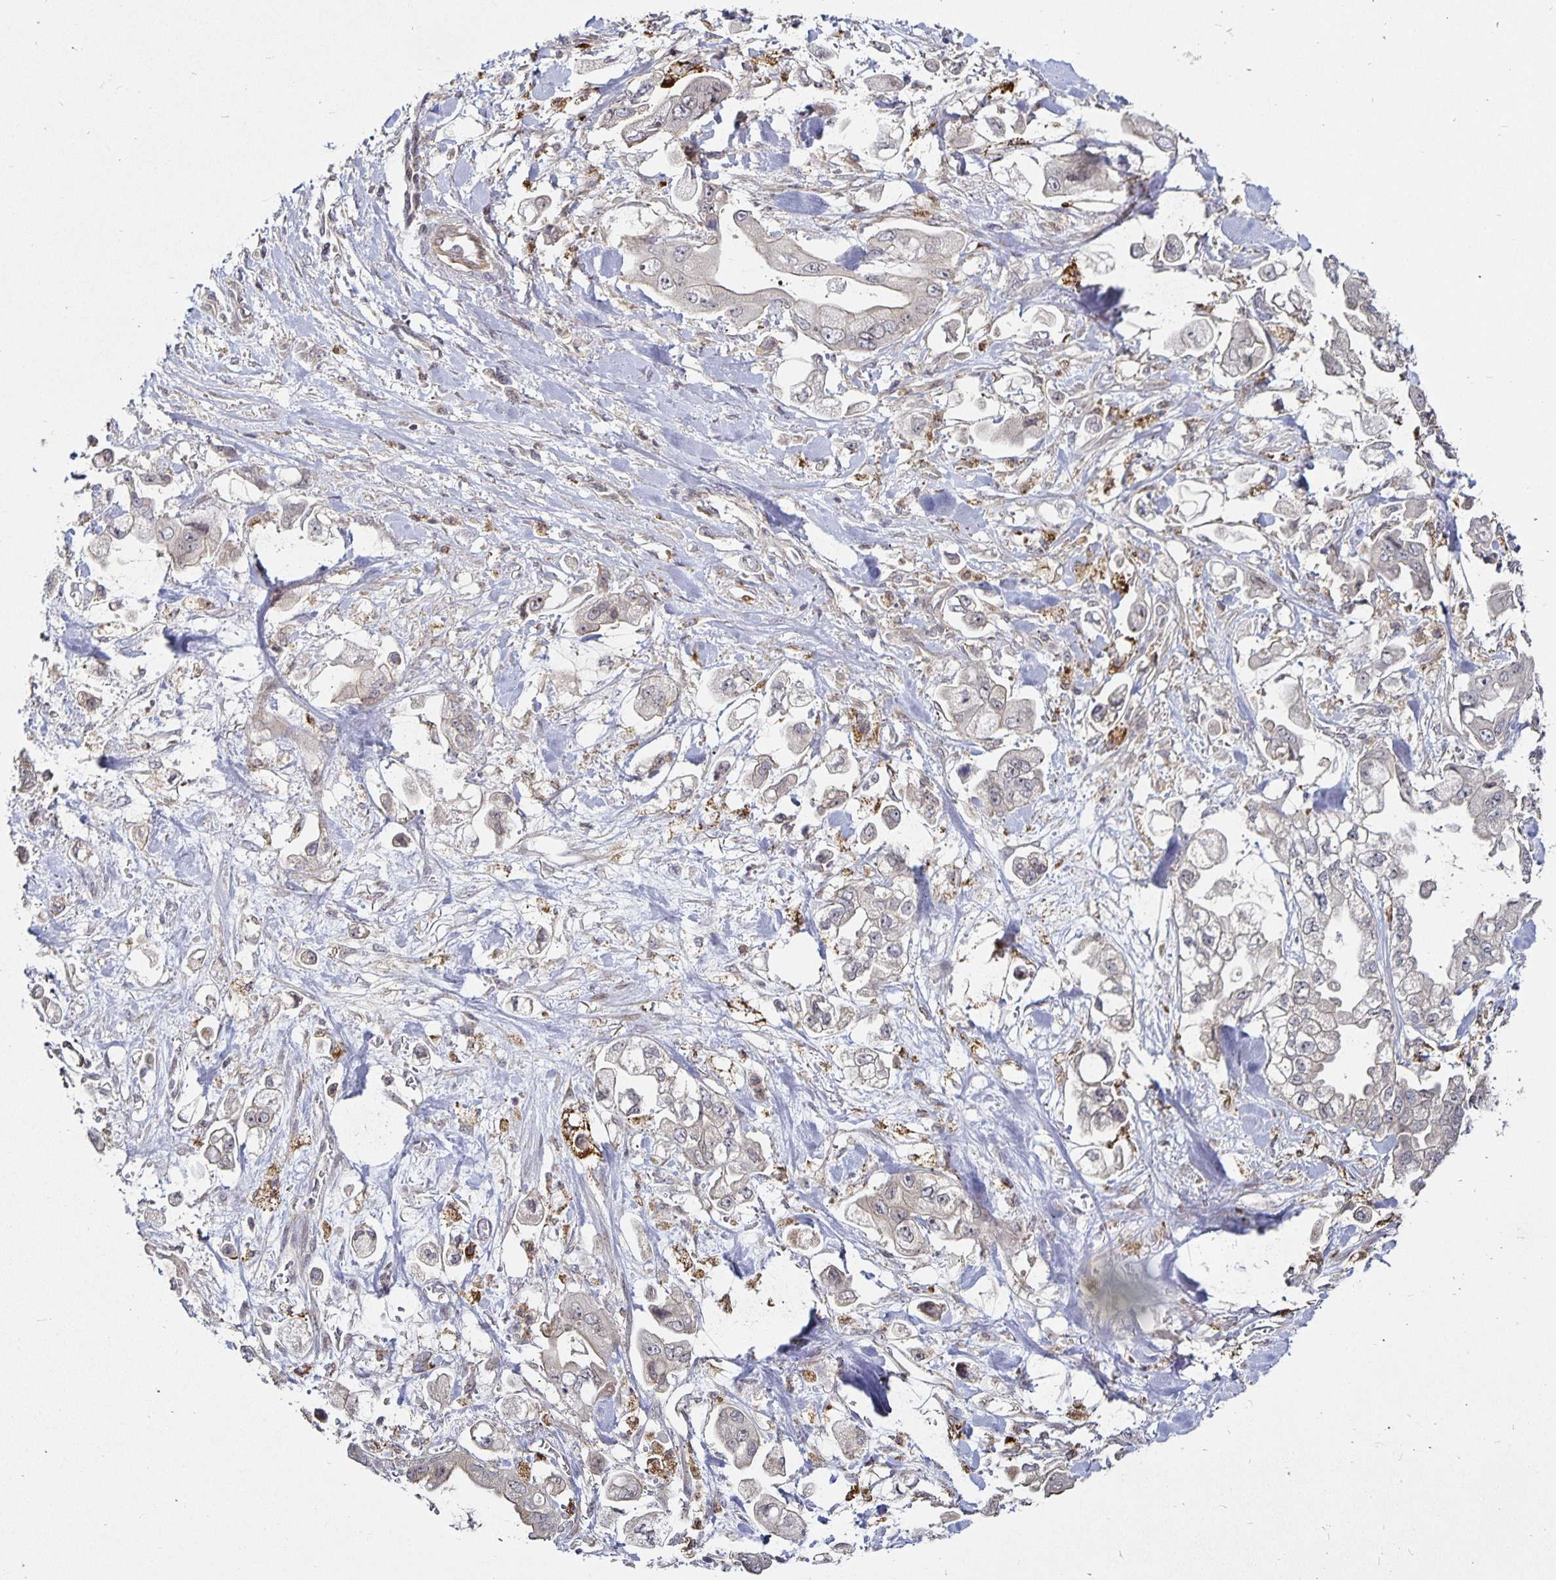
{"staining": {"intensity": "weak", "quantity": "<25%", "location": "cytoplasmic/membranous"}, "tissue": "stomach cancer", "cell_type": "Tumor cells", "image_type": "cancer", "snomed": [{"axis": "morphology", "description": "Adenocarcinoma, NOS"}, {"axis": "topography", "description": "Stomach"}], "caption": "A high-resolution image shows immunohistochemistry (IHC) staining of adenocarcinoma (stomach), which demonstrates no significant staining in tumor cells.", "gene": "CYP27A1", "patient": {"sex": "male", "age": 62}}